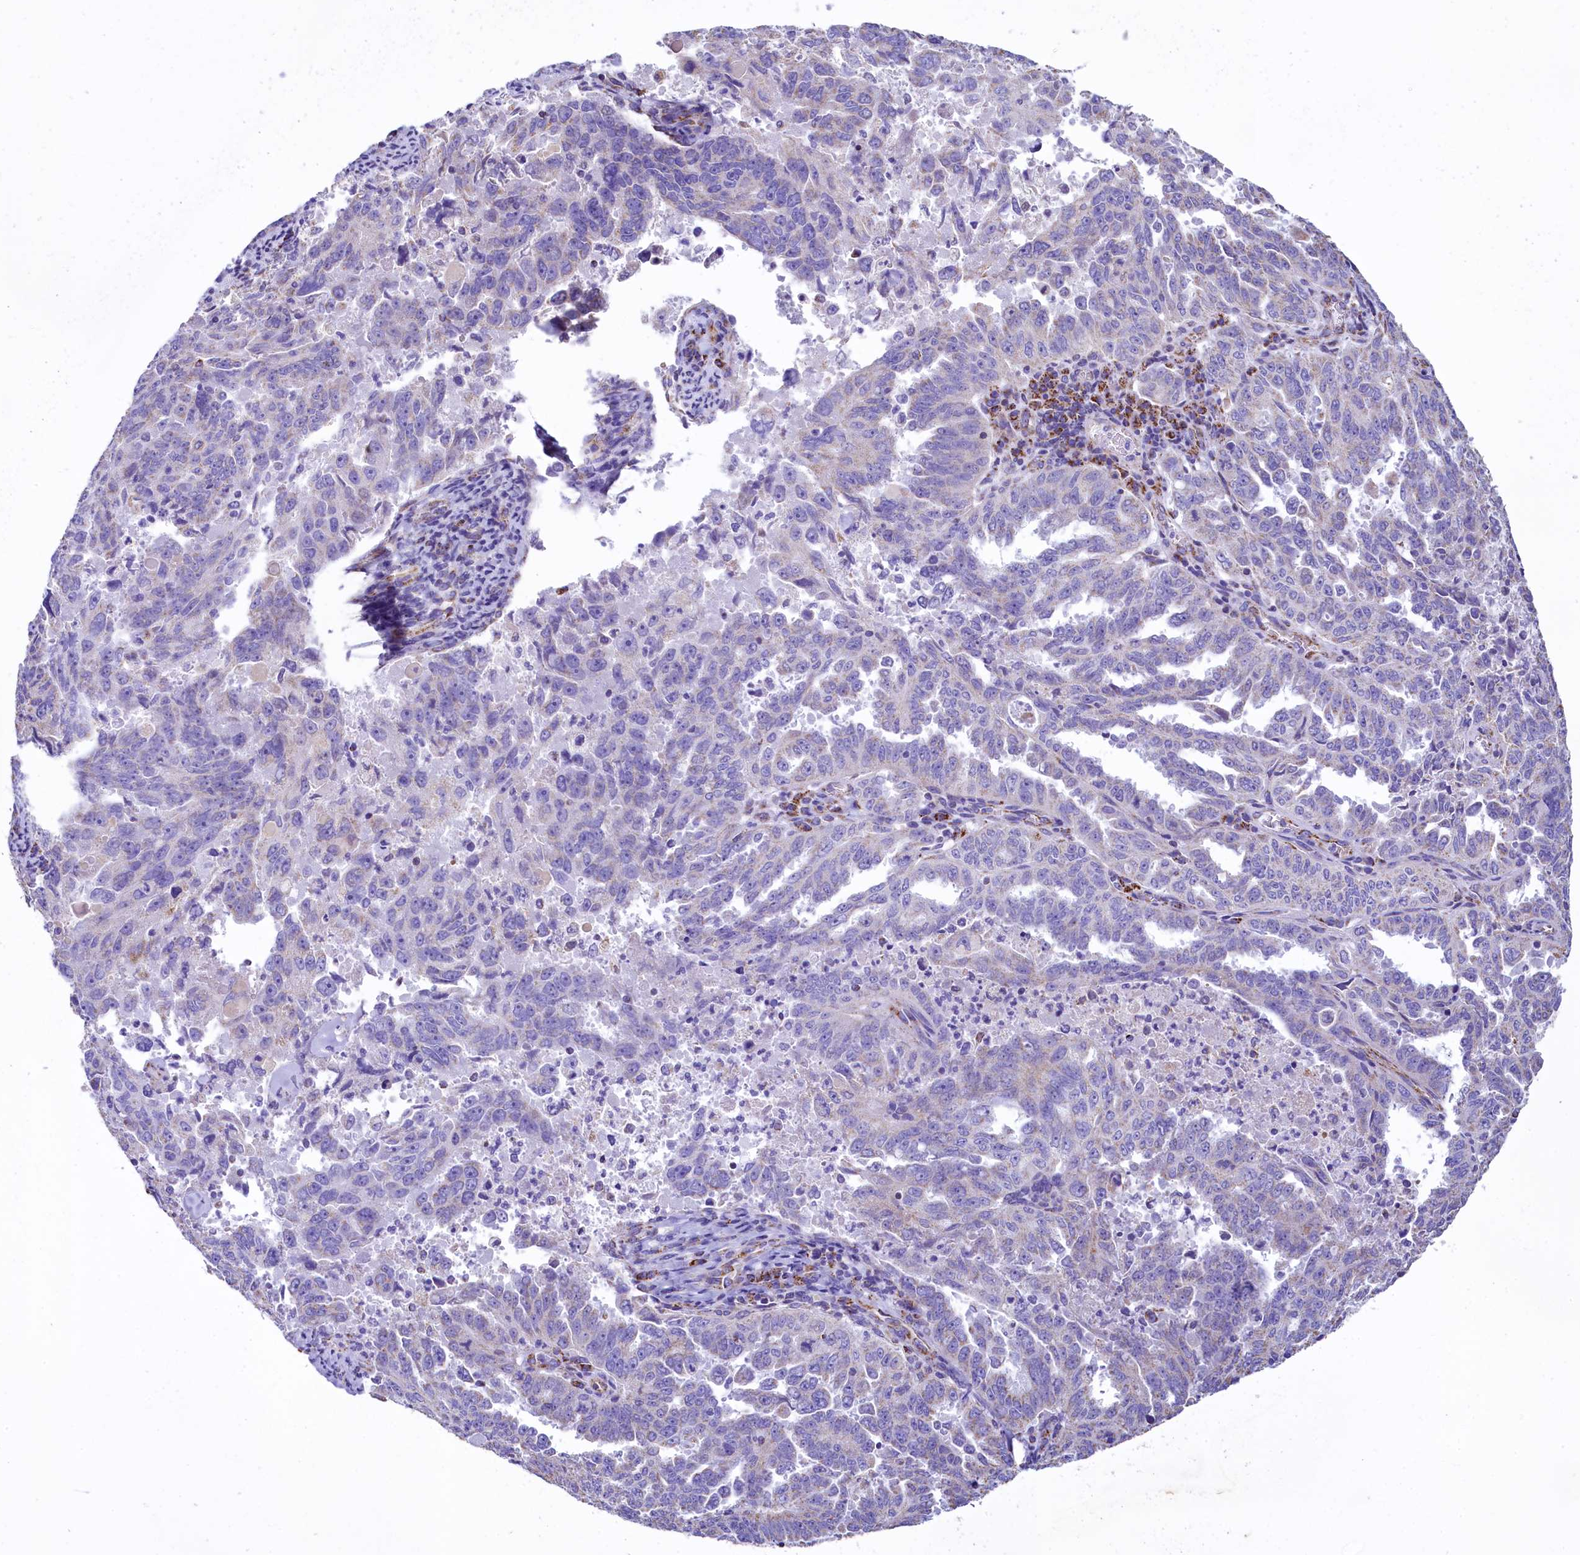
{"staining": {"intensity": "negative", "quantity": "none", "location": "none"}, "tissue": "endometrial cancer", "cell_type": "Tumor cells", "image_type": "cancer", "snomed": [{"axis": "morphology", "description": "Adenocarcinoma, NOS"}, {"axis": "topography", "description": "Endometrium"}], "caption": "Photomicrograph shows no protein staining in tumor cells of endometrial cancer (adenocarcinoma) tissue.", "gene": "IDH3A", "patient": {"sex": "female", "age": 65}}